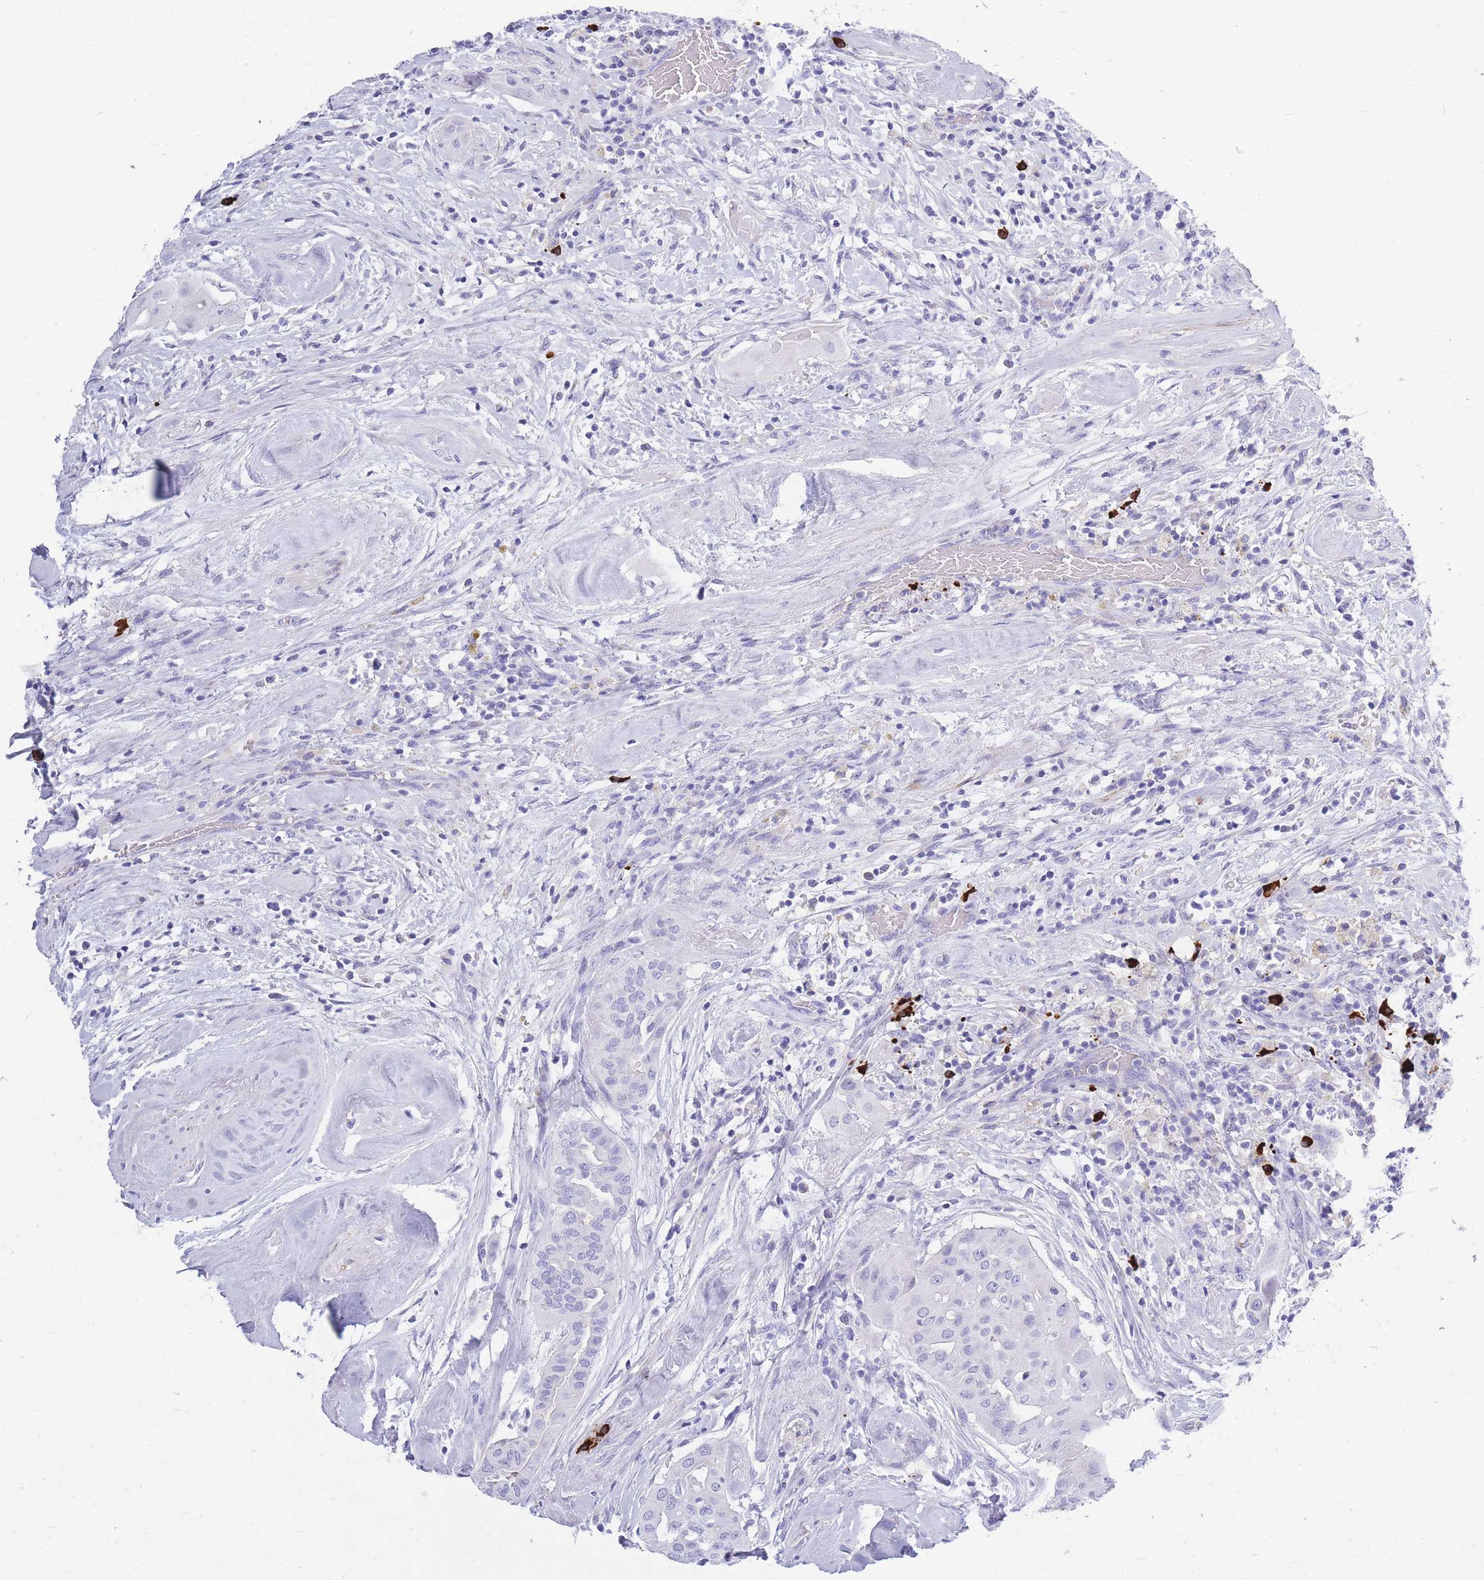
{"staining": {"intensity": "negative", "quantity": "none", "location": "none"}, "tissue": "thyroid cancer", "cell_type": "Tumor cells", "image_type": "cancer", "snomed": [{"axis": "morphology", "description": "Papillary adenocarcinoma, NOS"}, {"axis": "topography", "description": "Thyroid gland"}], "caption": "This is an immunohistochemistry micrograph of human thyroid cancer. There is no staining in tumor cells.", "gene": "ZFP62", "patient": {"sex": "female", "age": 59}}